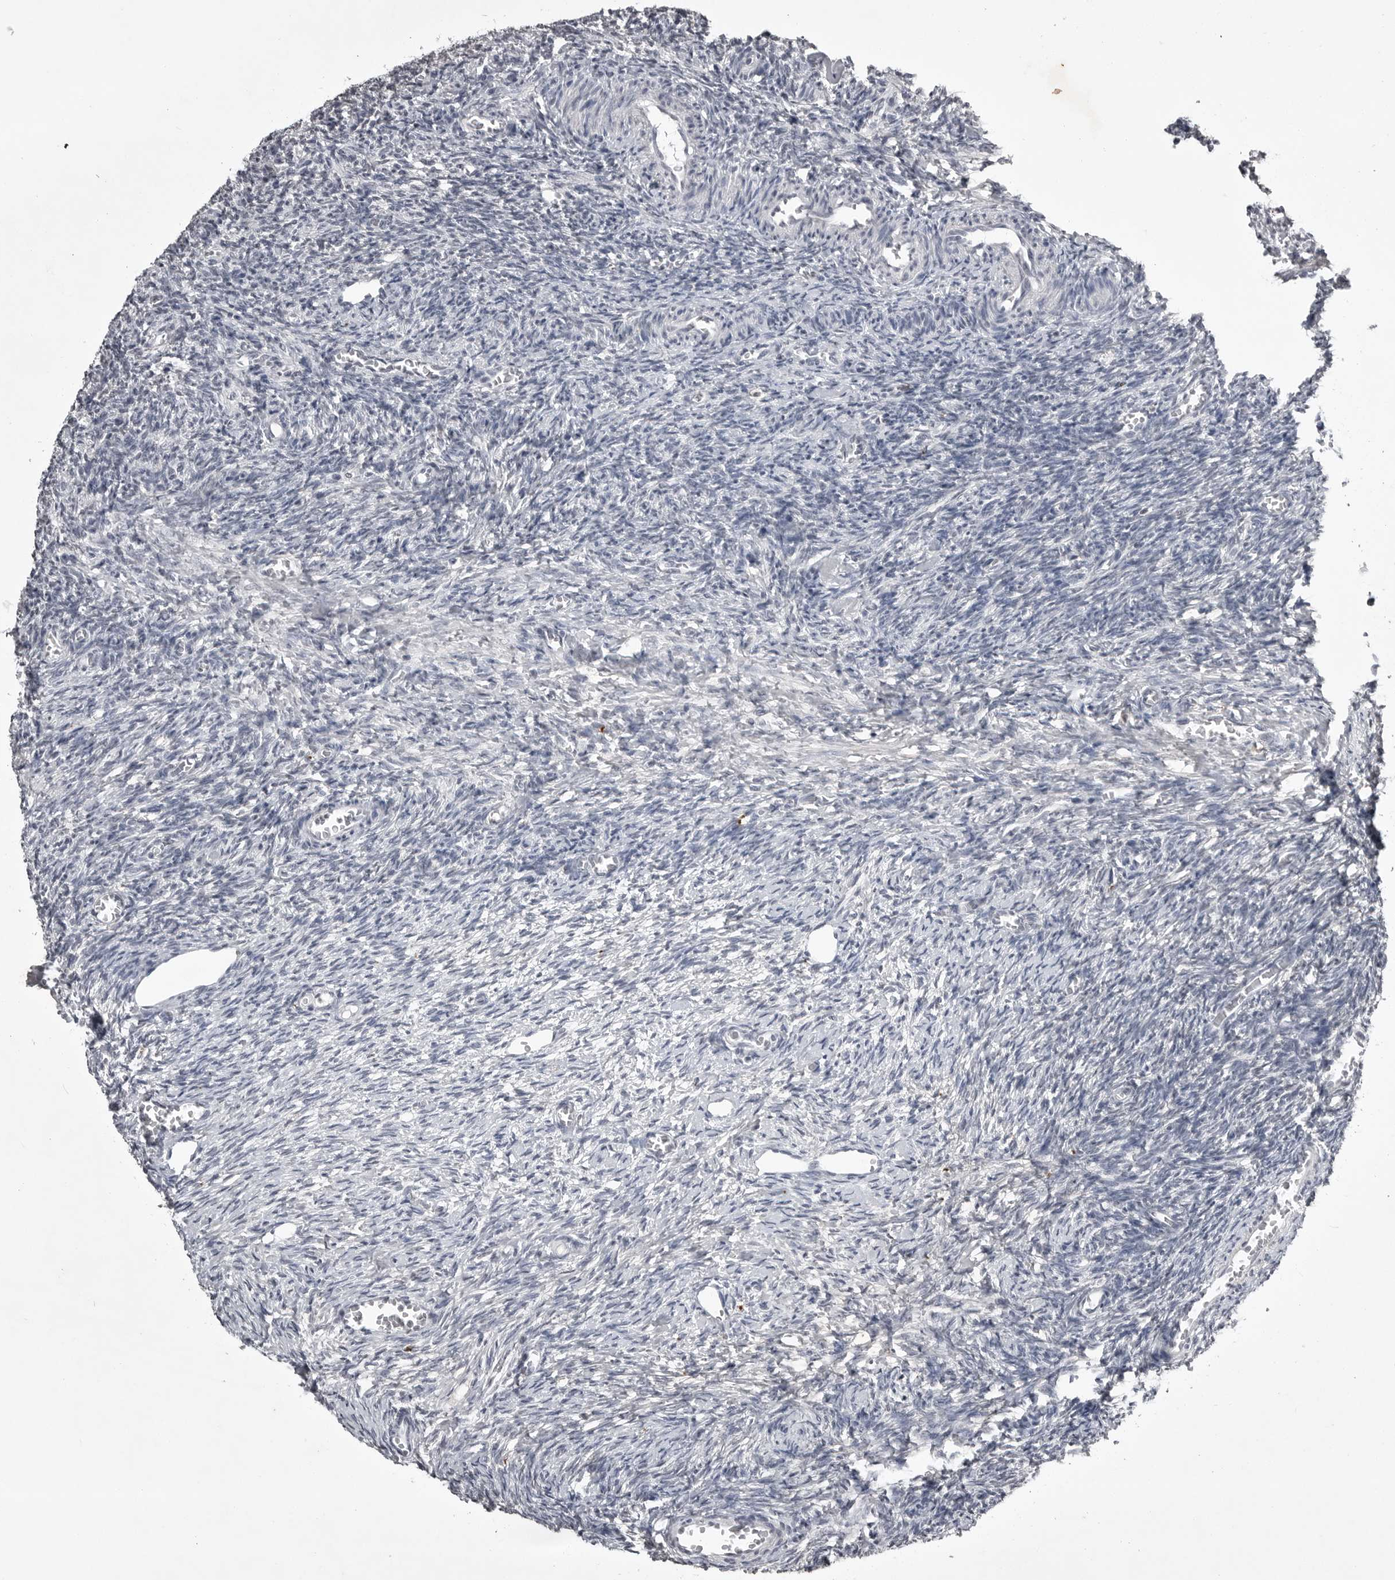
{"staining": {"intensity": "negative", "quantity": "none", "location": "none"}, "tissue": "ovary", "cell_type": "Ovarian stroma cells", "image_type": "normal", "snomed": [{"axis": "morphology", "description": "Normal tissue, NOS"}, {"axis": "topography", "description": "Ovary"}], "caption": "Protein analysis of unremarkable ovary demonstrates no significant expression in ovarian stroma cells. (DAB (3,3'-diaminobenzidine) immunohistochemistry (IHC) visualized using brightfield microscopy, high magnification).", "gene": "RRM1", "patient": {"sex": "female", "age": 27}}